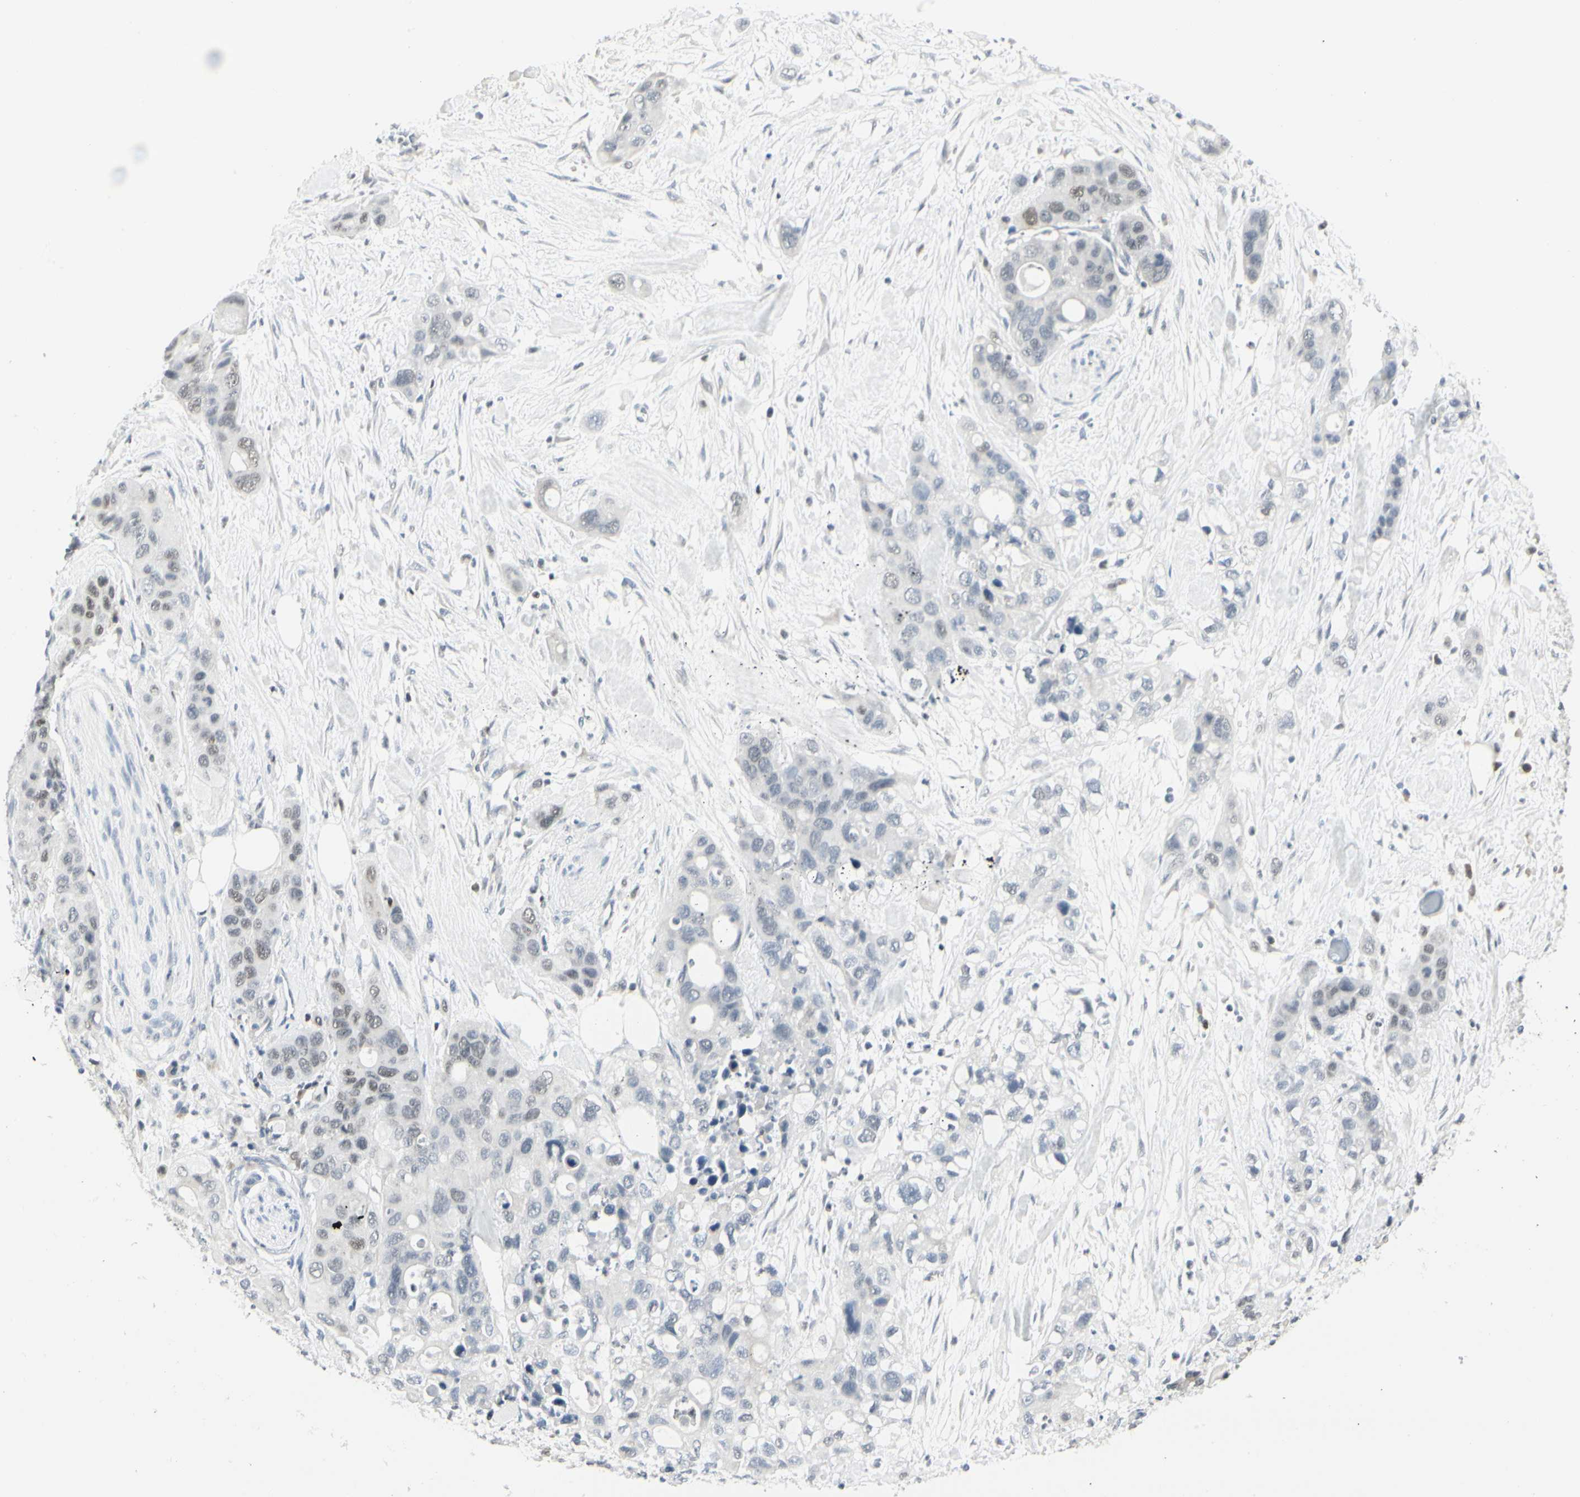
{"staining": {"intensity": "weak", "quantity": "<25%", "location": "nuclear"}, "tissue": "pancreatic cancer", "cell_type": "Tumor cells", "image_type": "cancer", "snomed": [{"axis": "morphology", "description": "Adenocarcinoma, NOS"}, {"axis": "topography", "description": "Pancreas"}], "caption": "High power microscopy histopathology image of an IHC histopathology image of adenocarcinoma (pancreatic), revealing no significant staining in tumor cells.", "gene": "ZBTB7B", "patient": {"sex": "female", "age": 71}}